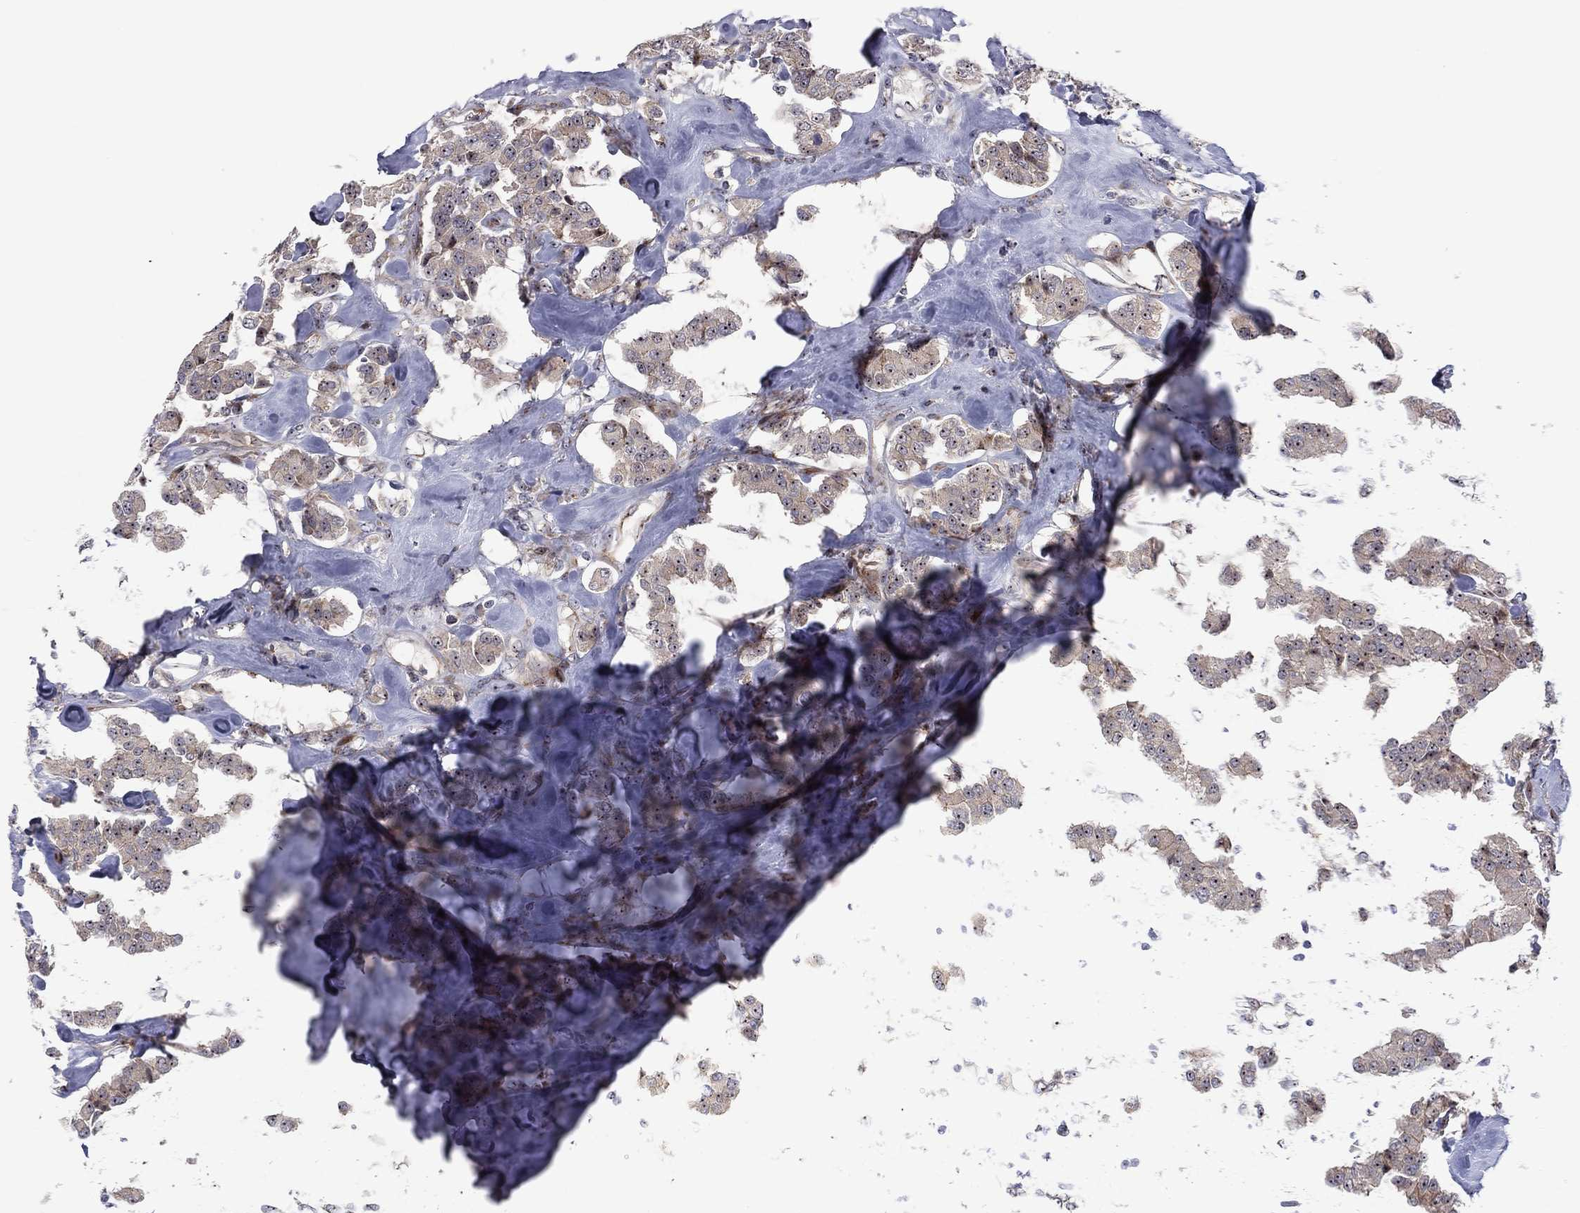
{"staining": {"intensity": "strong", "quantity": "25%-75%", "location": "nuclear"}, "tissue": "carcinoid", "cell_type": "Tumor cells", "image_type": "cancer", "snomed": [{"axis": "morphology", "description": "Carcinoid, malignant, NOS"}, {"axis": "topography", "description": "Pancreas"}], "caption": "Immunohistochemistry (IHC) of carcinoid (malignant) exhibits high levels of strong nuclear expression in approximately 25%-75% of tumor cells.", "gene": "VHL", "patient": {"sex": "male", "age": 41}}